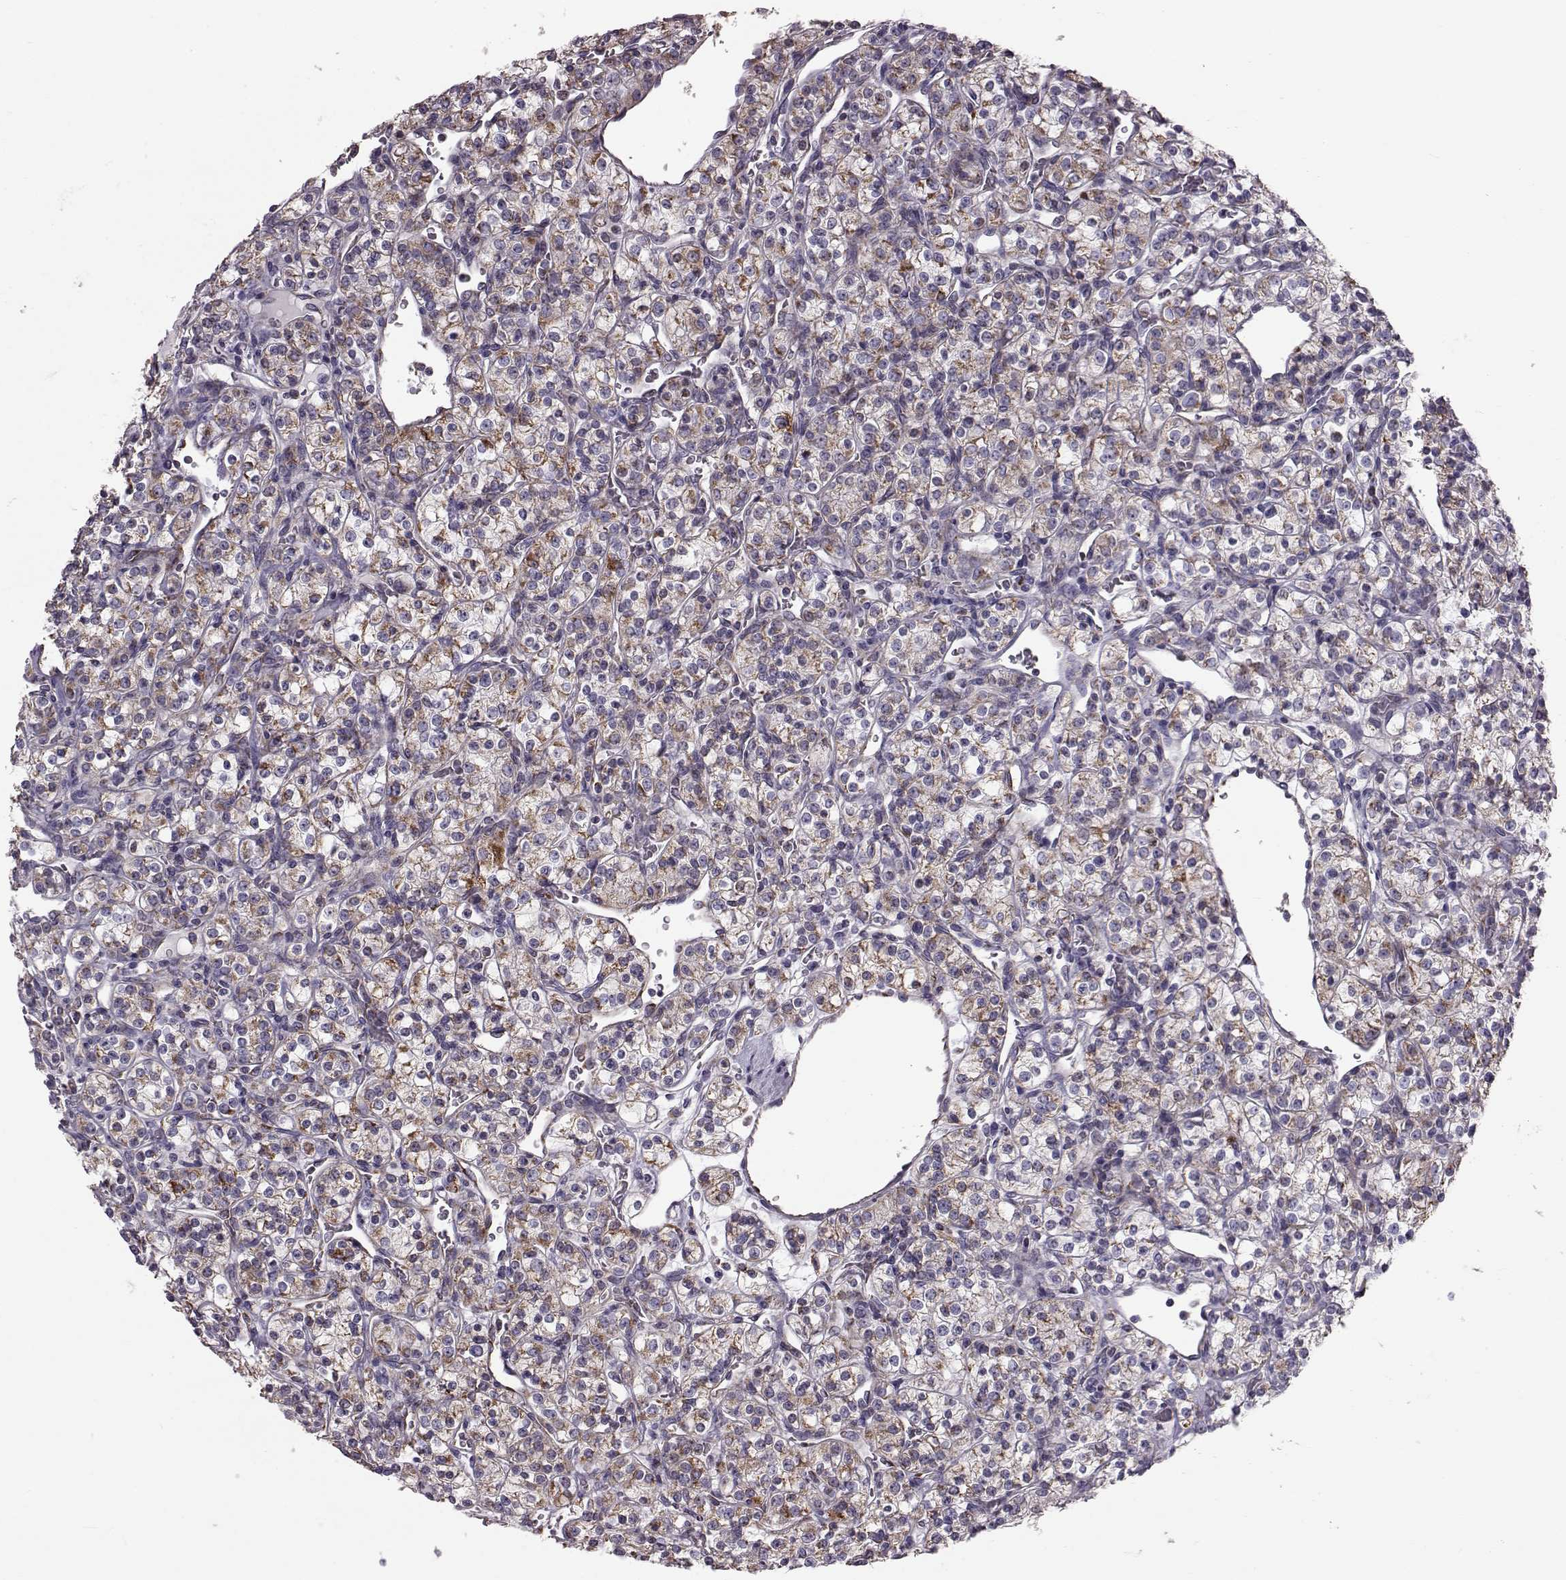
{"staining": {"intensity": "strong", "quantity": ">75%", "location": "cytoplasmic/membranous"}, "tissue": "renal cancer", "cell_type": "Tumor cells", "image_type": "cancer", "snomed": [{"axis": "morphology", "description": "Adenocarcinoma, NOS"}, {"axis": "topography", "description": "Kidney"}], "caption": "A histopathology image showing strong cytoplasmic/membranous positivity in approximately >75% of tumor cells in adenocarcinoma (renal), as visualized by brown immunohistochemical staining.", "gene": "FAM8A1", "patient": {"sex": "male", "age": 77}}